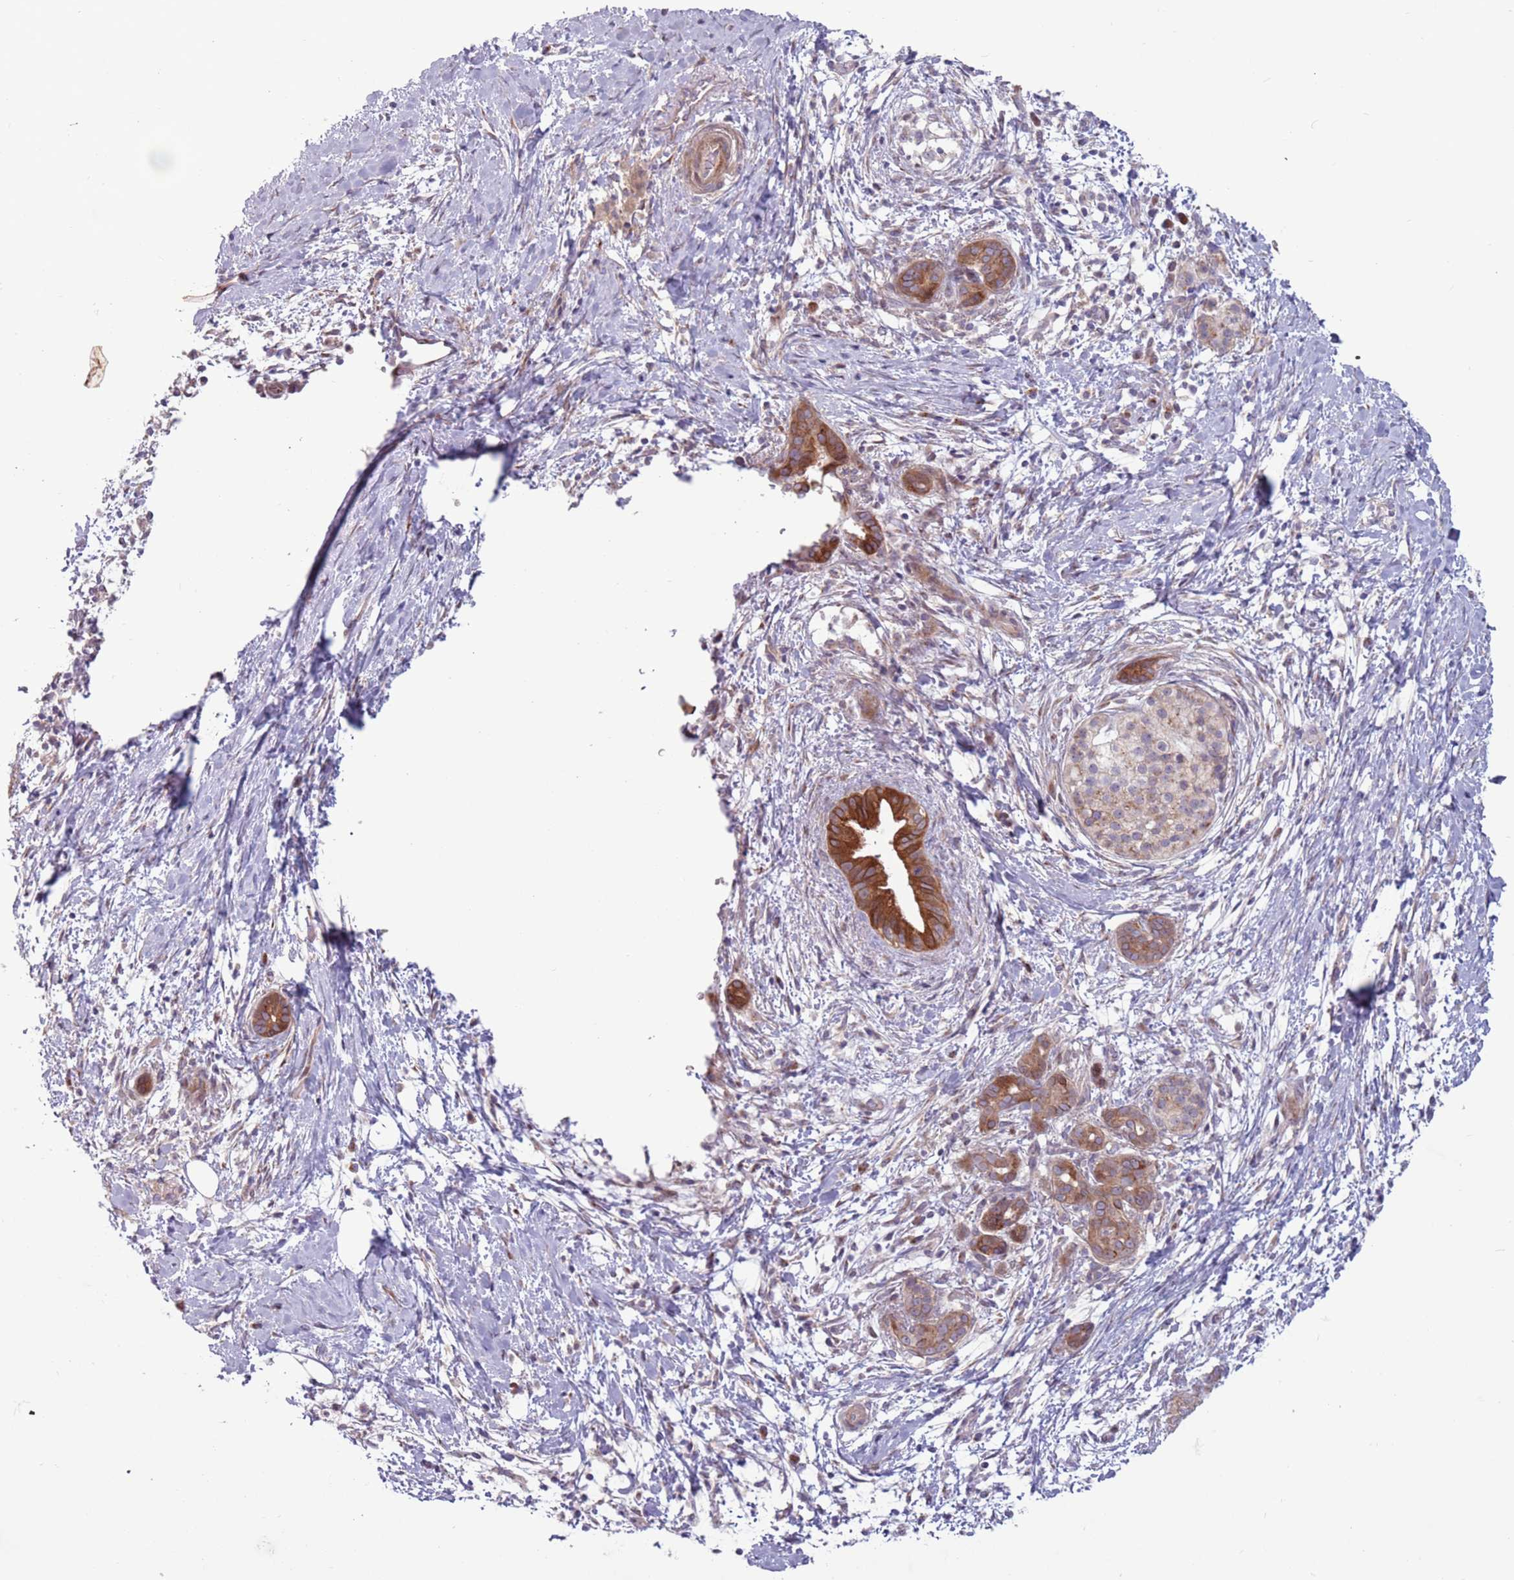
{"staining": {"intensity": "strong", "quantity": "25%-75%", "location": "cytoplasmic/membranous"}, "tissue": "pancreatic cancer", "cell_type": "Tumor cells", "image_type": "cancer", "snomed": [{"axis": "morphology", "description": "Adenocarcinoma, NOS"}, {"axis": "topography", "description": "Pancreas"}], "caption": "Pancreatic cancer (adenocarcinoma) stained with a brown dye shows strong cytoplasmic/membranous positive expression in approximately 25%-75% of tumor cells.", "gene": "CCDC150", "patient": {"sex": "male", "age": 58}}